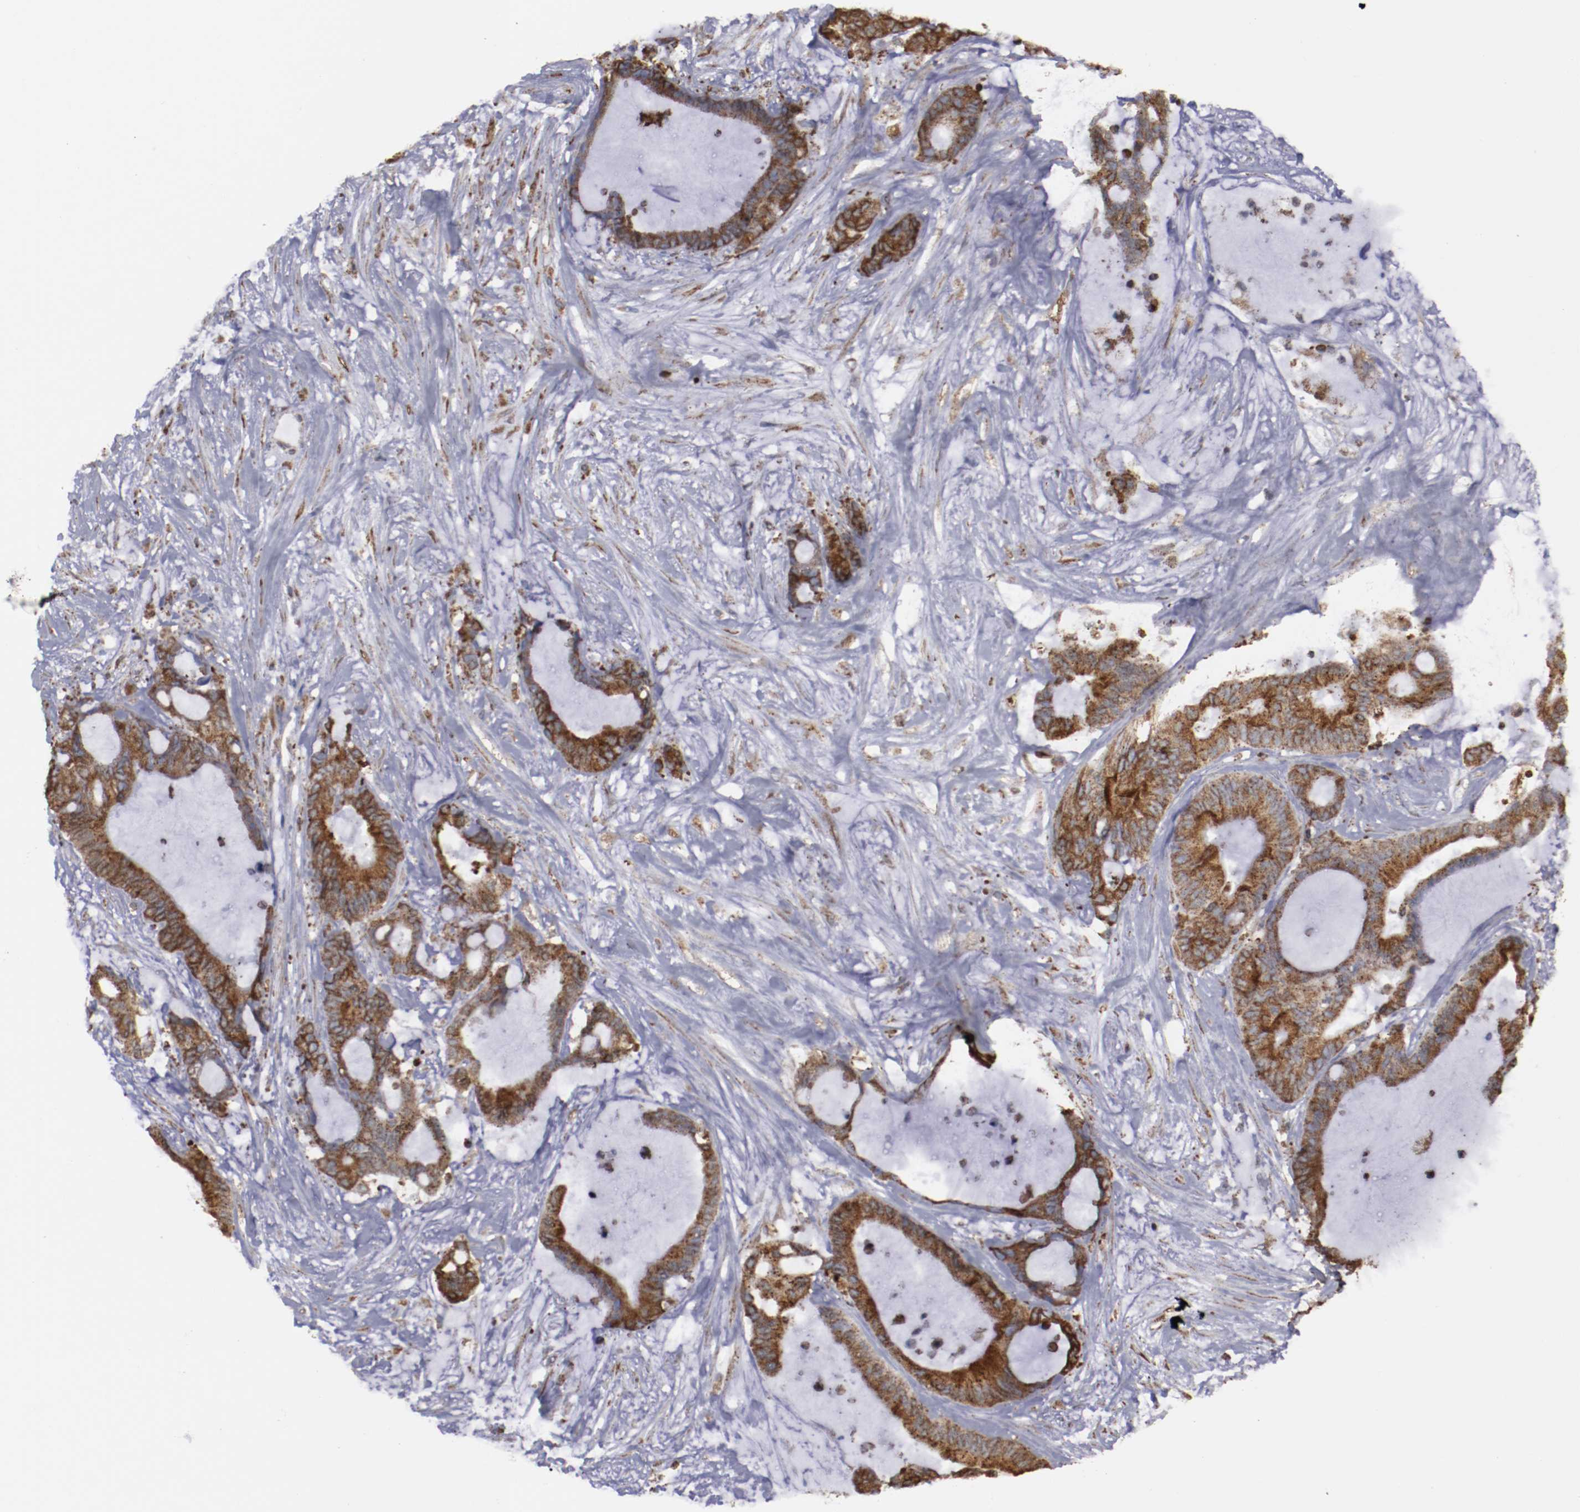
{"staining": {"intensity": "strong", "quantity": ">75%", "location": "cytoplasmic/membranous"}, "tissue": "liver cancer", "cell_type": "Tumor cells", "image_type": "cancer", "snomed": [{"axis": "morphology", "description": "Cholangiocarcinoma"}, {"axis": "topography", "description": "Liver"}], "caption": "The immunohistochemical stain shows strong cytoplasmic/membranous positivity in tumor cells of liver cholangiocarcinoma tissue.", "gene": "ERLIN2", "patient": {"sex": "female", "age": 73}}